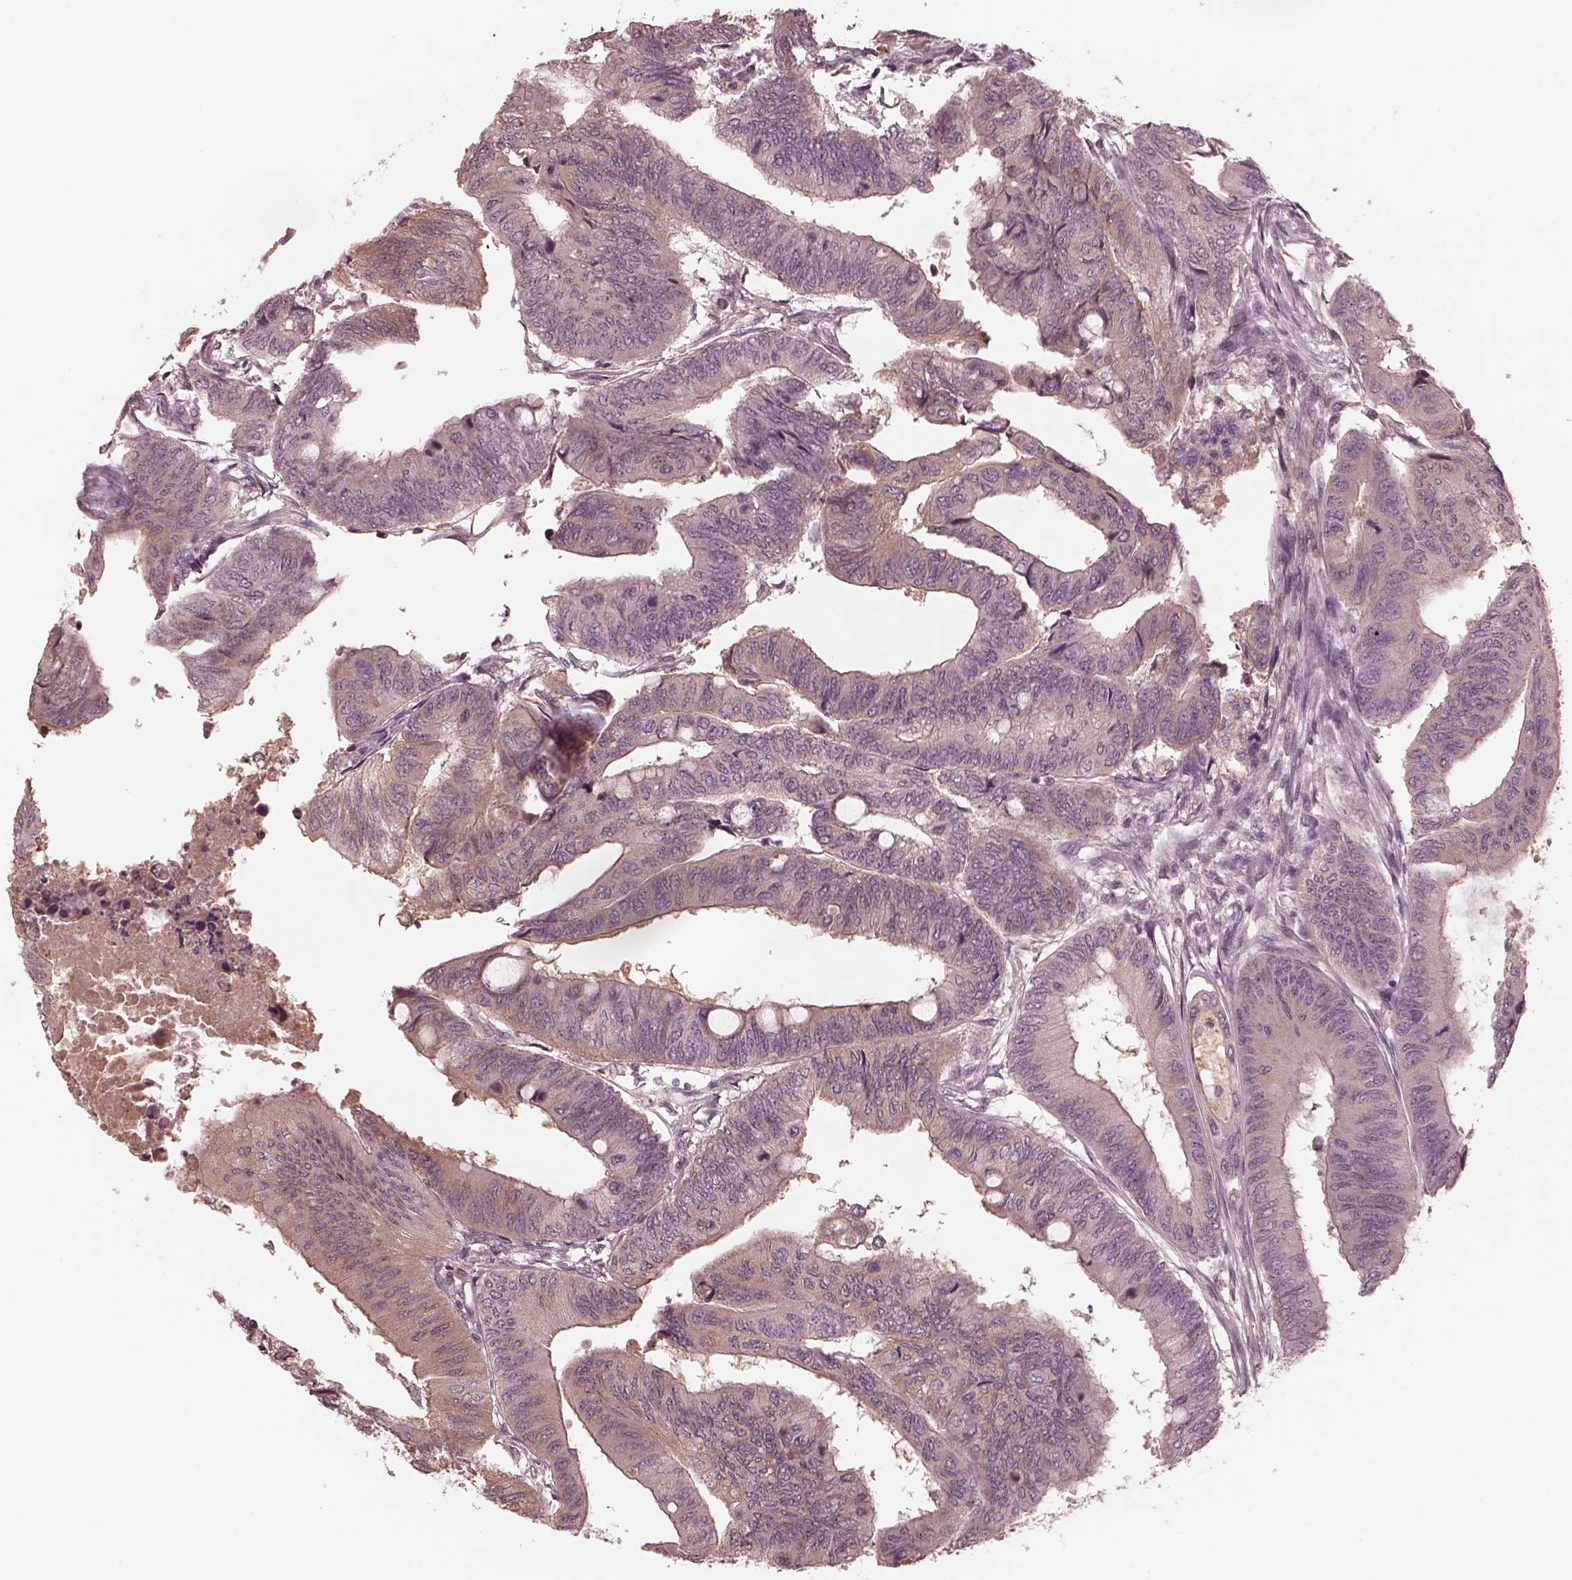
{"staining": {"intensity": "negative", "quantity": "none", "location": "none"}, "tissue": "colorectal cancer", "cell_type": "Tumor cells", "image_type": "cancer", "snomed": [{"axis": "morphology", "description": "Normal tissue, NOS"}, {"axis": "morphology", "description": "Adenocarcinoma, NOS"}, {"axis": "topography", "description": "Rectum"}, {"axis": "topography", "description": "Peripheral nerve tissue"}], "caption": "Immunohistochemistry (IHC) photomicrograph of neoplastic tissue: human colorectal cancer (adenocarcinoma) stained with DAB reveals no significant protein staining in tumor cells.", "gene": "TF", "patient": {"sex": "male", "age": 92}}